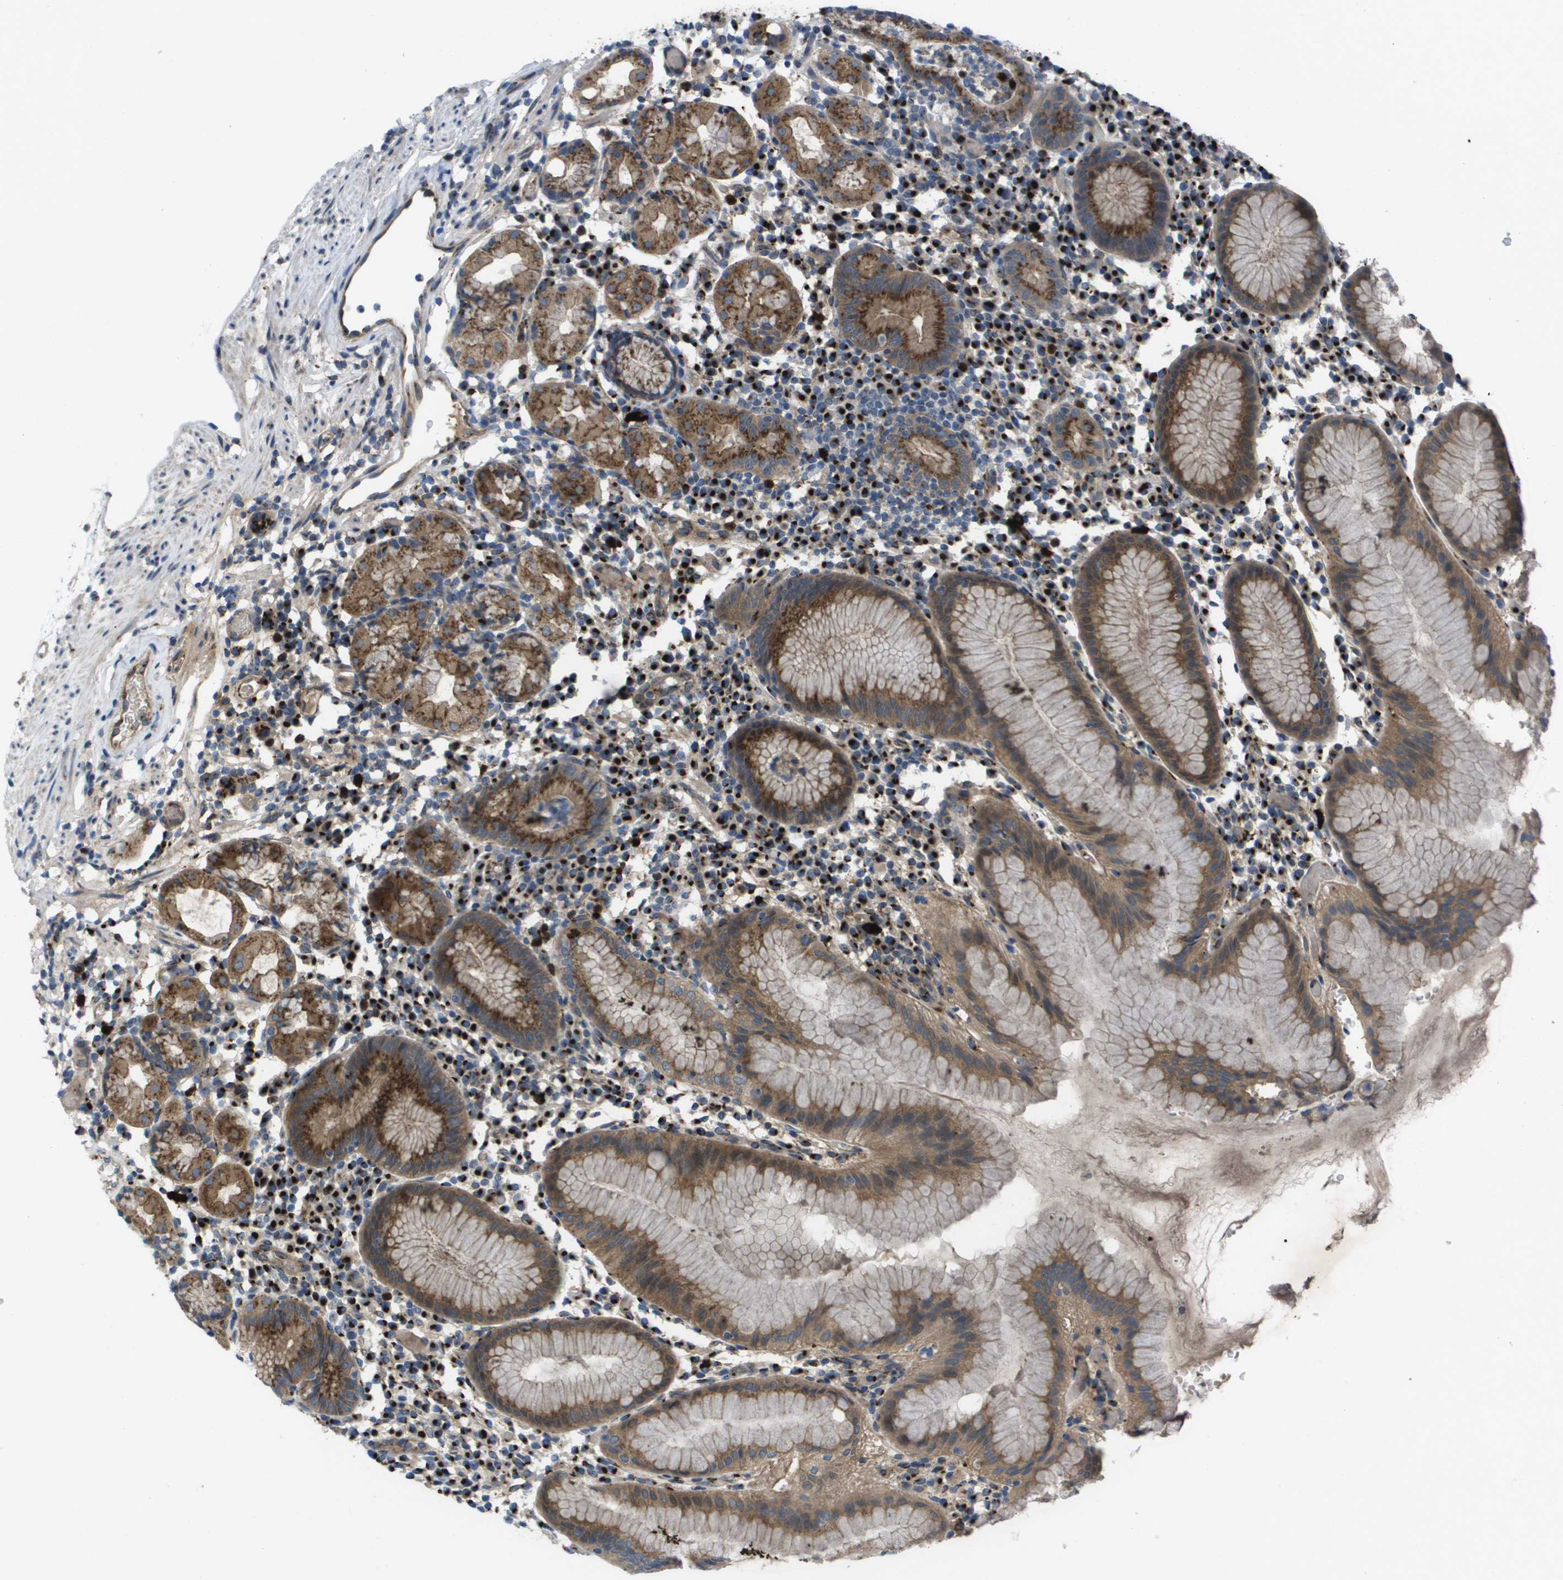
{"staining": {"intensity": "strong", "quantity": ">75%", "location": "cytoplasmic/membranous"}, "tissue": "stomach", "cell_type": "Glandular cells", "image_type": "normal", "snomed": [{"axis": "morphology", "description": "Normal tissue, NOS"}, {"axis": "topography", "description": "Stomach"}, {"axis": "topography", "description": "Stomach, lower"}], "caption": "Immunohistochemistry micrograph of unremarkable human stomach stained for a protein (brown), which reveals high levels of strong cytoplasmic/membranous expression in approximately >75% of glandular cells.", "gene": "QSOX2", "patient": {"sex": "female", "age": 75}}